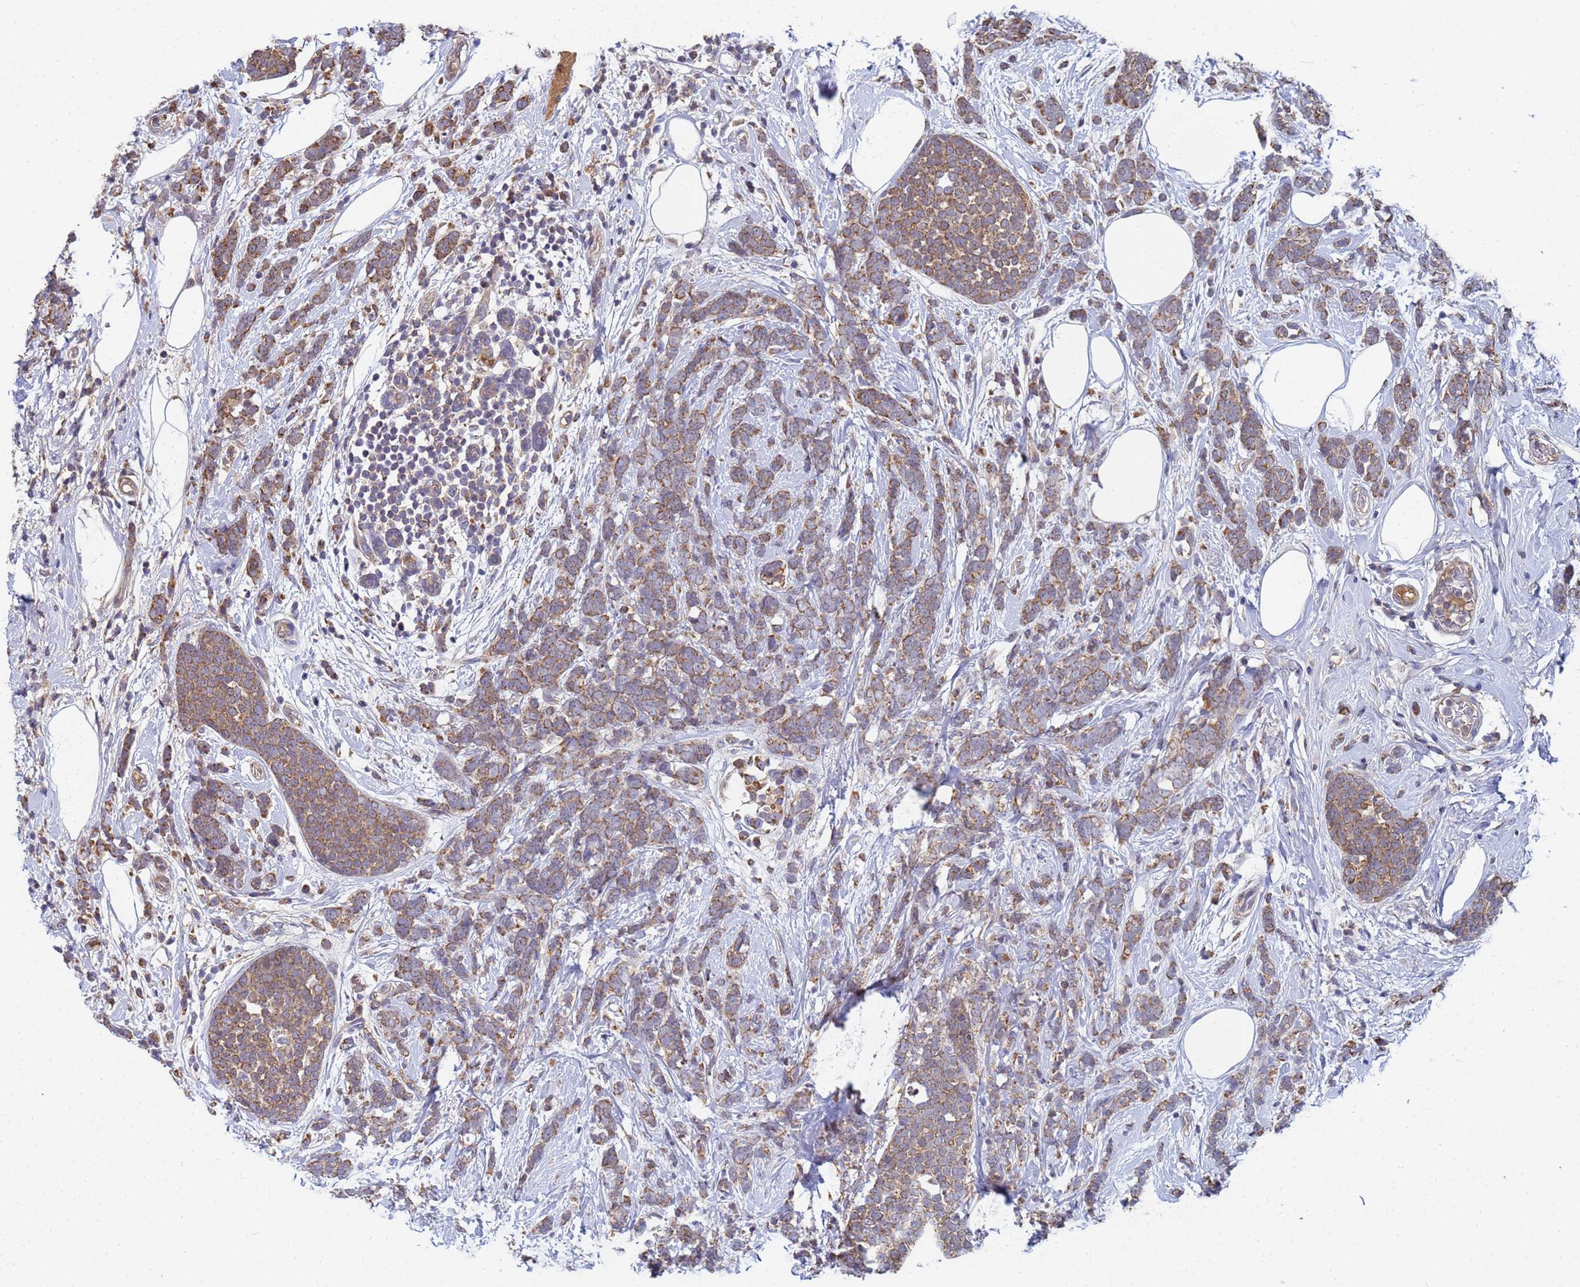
{"staining": {"intensity": "moderate", "quantity": ">75%", "location": "cytoplasmic/membranous"}, "tissue": "breast cancer", "cell_type": "Tumor cells", "image_type": "cancer", "snomed": [{"axis": "morphology", "description": "Duct carcinoma"}, {"axis": "topography", "description": "Breast"}], "caption": "Immunohistochemical staining of human breast cancer exhibits medium levels of moderate cytoplasmic/membranous positivity in about >75% of tumor cells.", "gene": "C5orf34", "patient": {"sex": "female", "age": 75}}